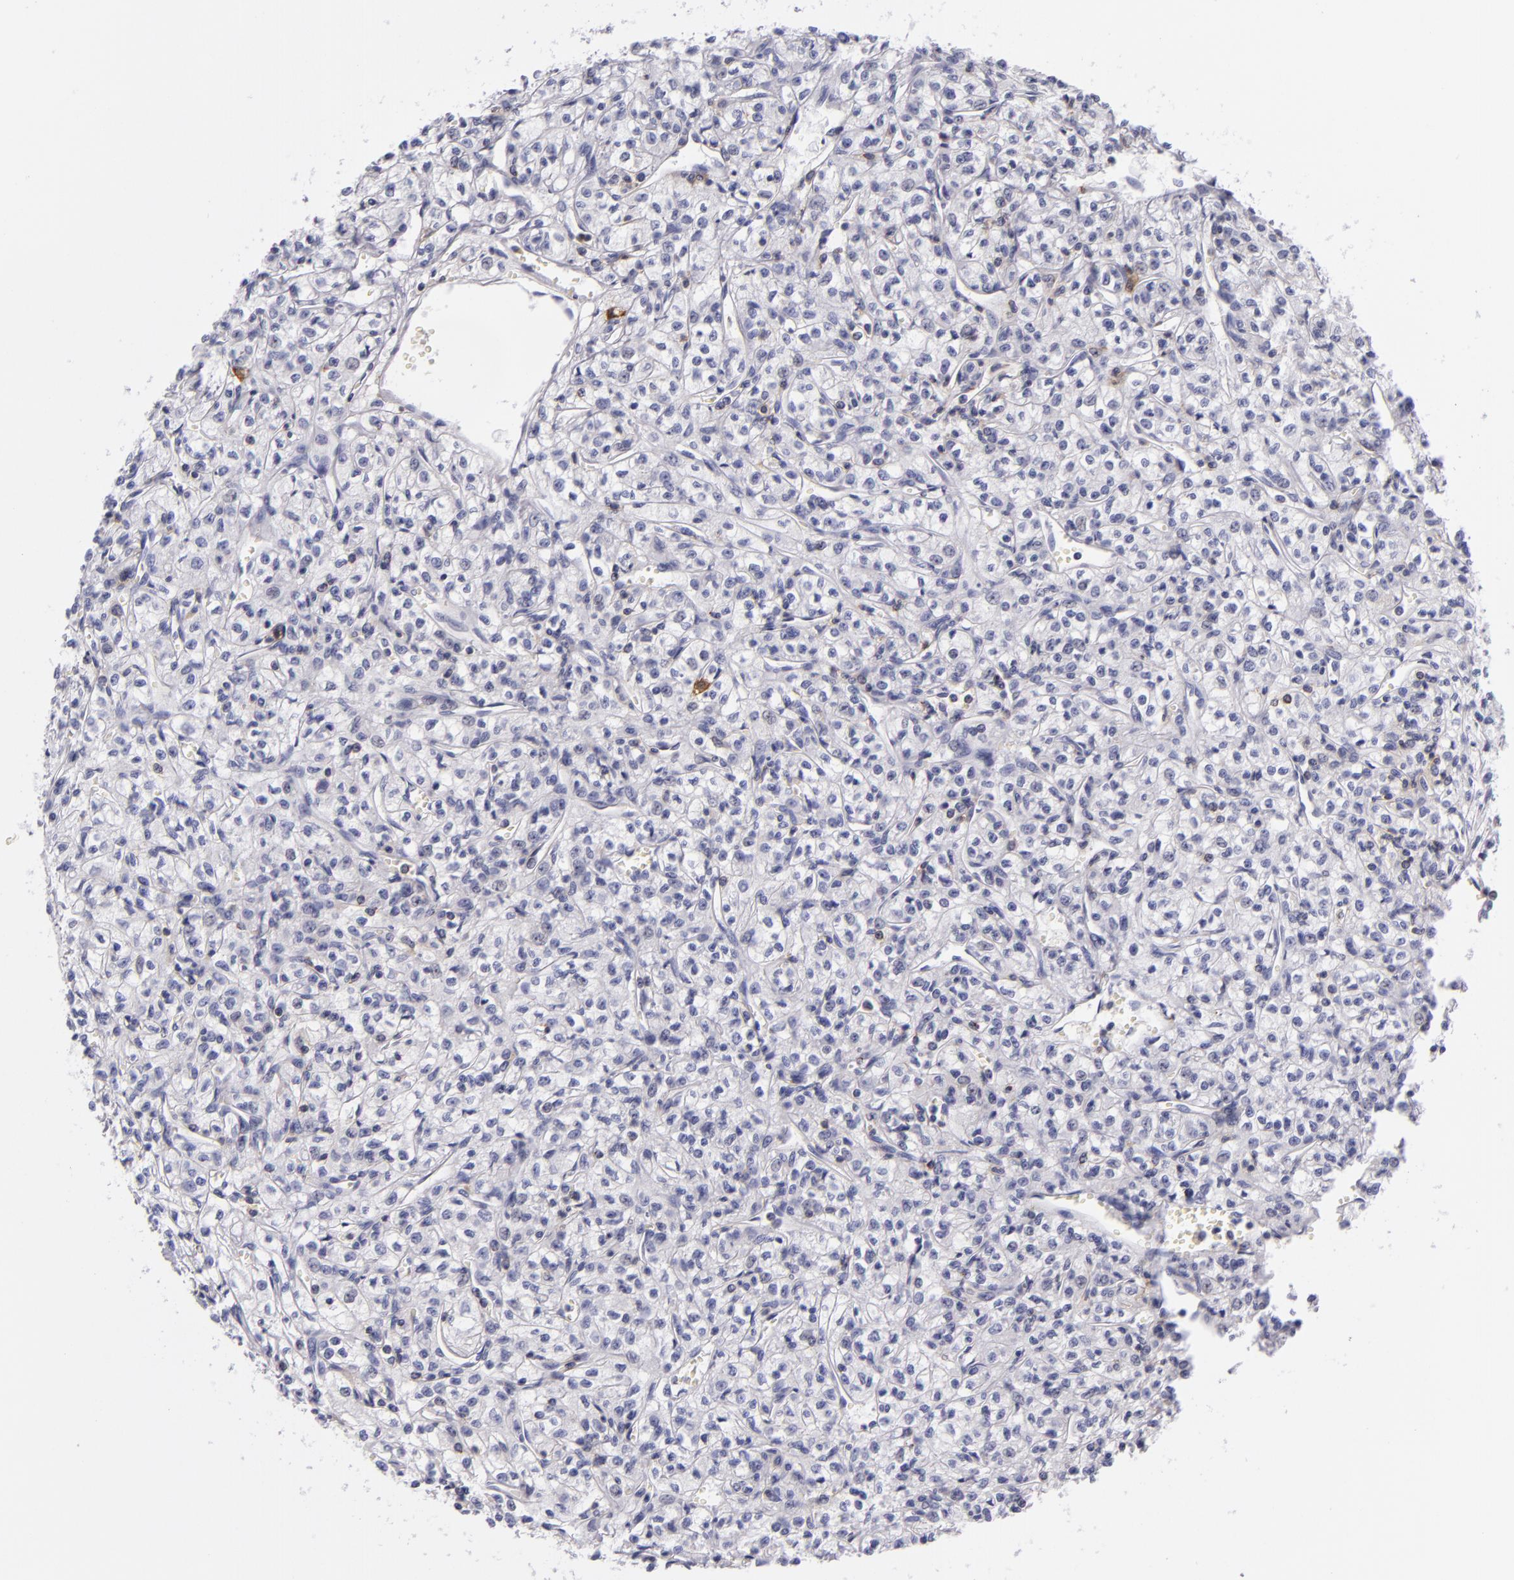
{"staining": {"intensity": "negative", "quantity": "none", "location": "none"}, "tissue": "renal cancer", "cell_type": "Tumor cells", "image_type": "cancer", "snomed": [{"axis": "morphology", "description": "Adenocarcinoma, NOS"}, {"axis": "topography", "description": "Kidney"}], "caption": "This micrograph is of renal cancer stained with immunohistochemistry (IHC) to label a protein in brown with the nuclei are counter-stained blue. There is no positivity in tumor cells. (Stains: DAB (3,3'-diaminobenzidine) IHC with hematoxylin counter stain, Microscopy: brightfield microscopy at high magnification).", "gene": "CD48", "patient": {"sex": "male", "age": 61}}